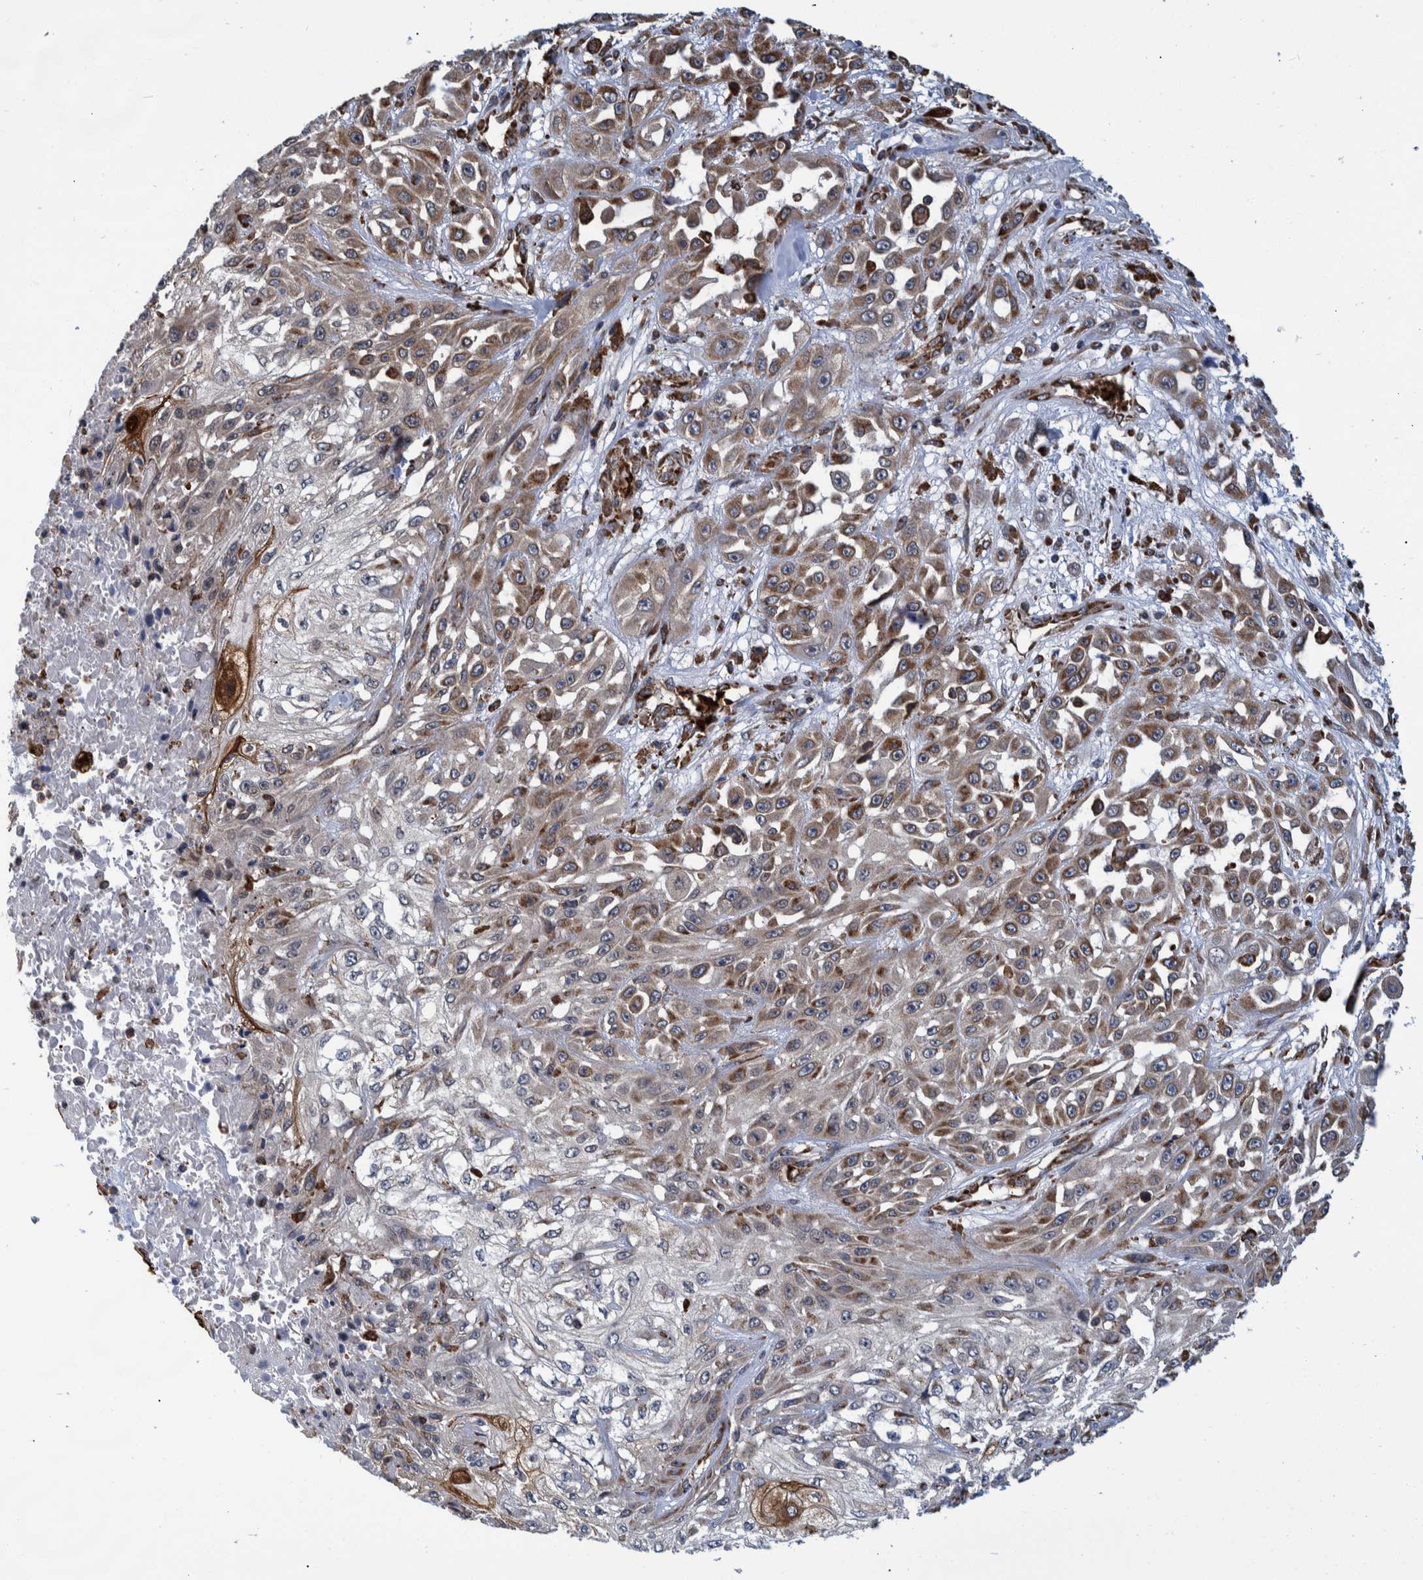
{"staining": {"intensity": "weak", "quantity": ">75%", "location": "cytoplasmic/membranous"}, "tissue": "skin cancer", "cell_type": "Tumor cells", "image_type": "cancer", "snomed": [{"axis": "morphology", "description": "Squamous cell carcinoma, NOS"}, {"axis": "morphology", "description": "Squamous cell carcinoma, metastatic, NOS"}, {"axis": "topography", "description": "Skin"}, {"axis": "topography", "description": "Lymph node"}], "caption": "Human skin metastatic squamous cell carcinoma stained for a protein (brown) reveals weak cytoplasmic/membranous positive staining in about >75% of tumor cells.", "gene": "SPAG5", "patient": {"sex": "male", "age": 75}}